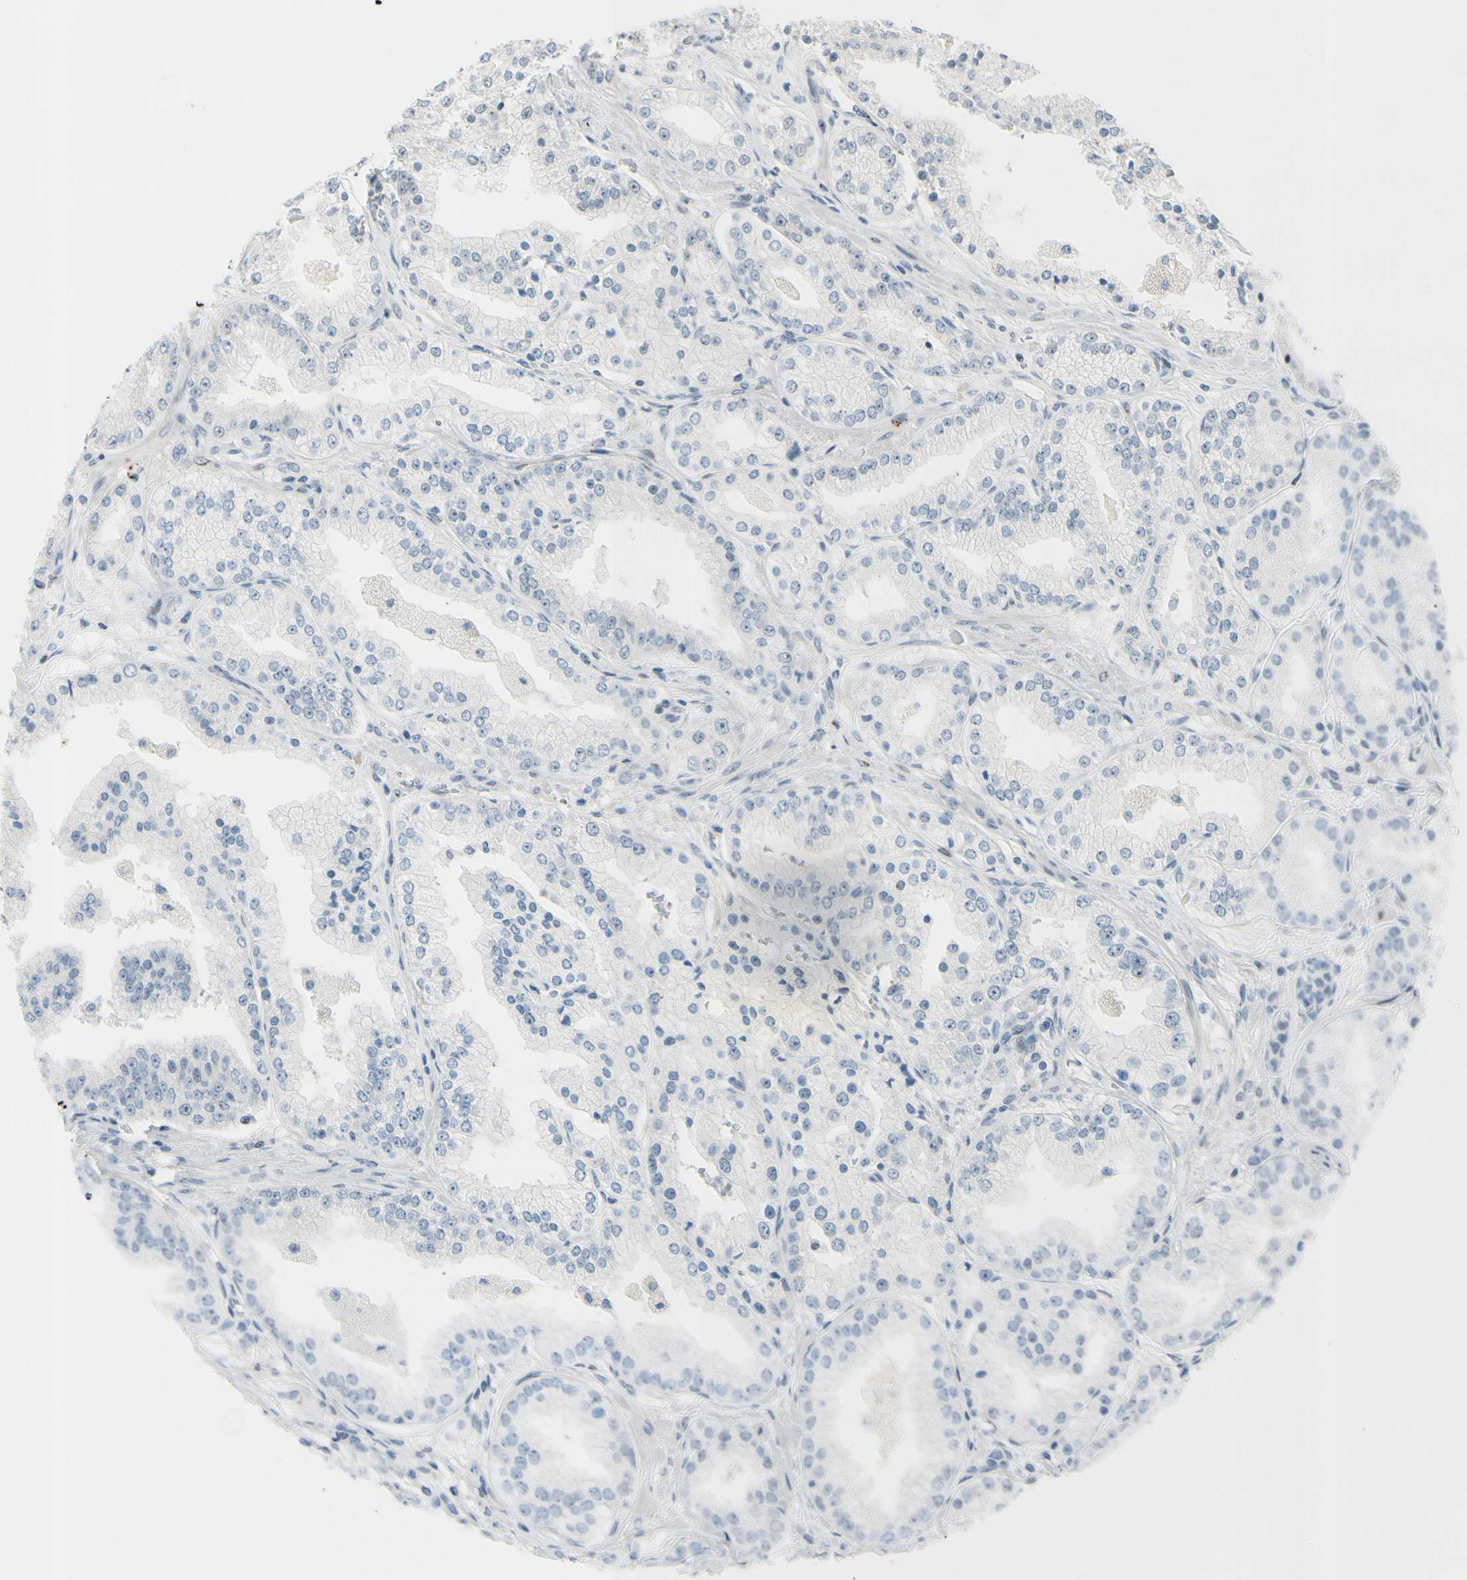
{"staining": {"intensity": "negative", "quantity": "none", "location": "none"}, "tissue": "prostate cancer", "cell_type": "Tumor cells", "image_type": "cancer", "snomed": [{"axis": "morphology", "description": "Adenocarcinoma, High grade"}, {"axis": "topography", "description": "Prostate"}], "caption": "An immunohistochemistry micrograph of prostate cancer is shown. There is no staining in tumor cells of prostate cancer.", "gene": "B4GALNT1", "patient": {"sex": "male", "age": 61}}